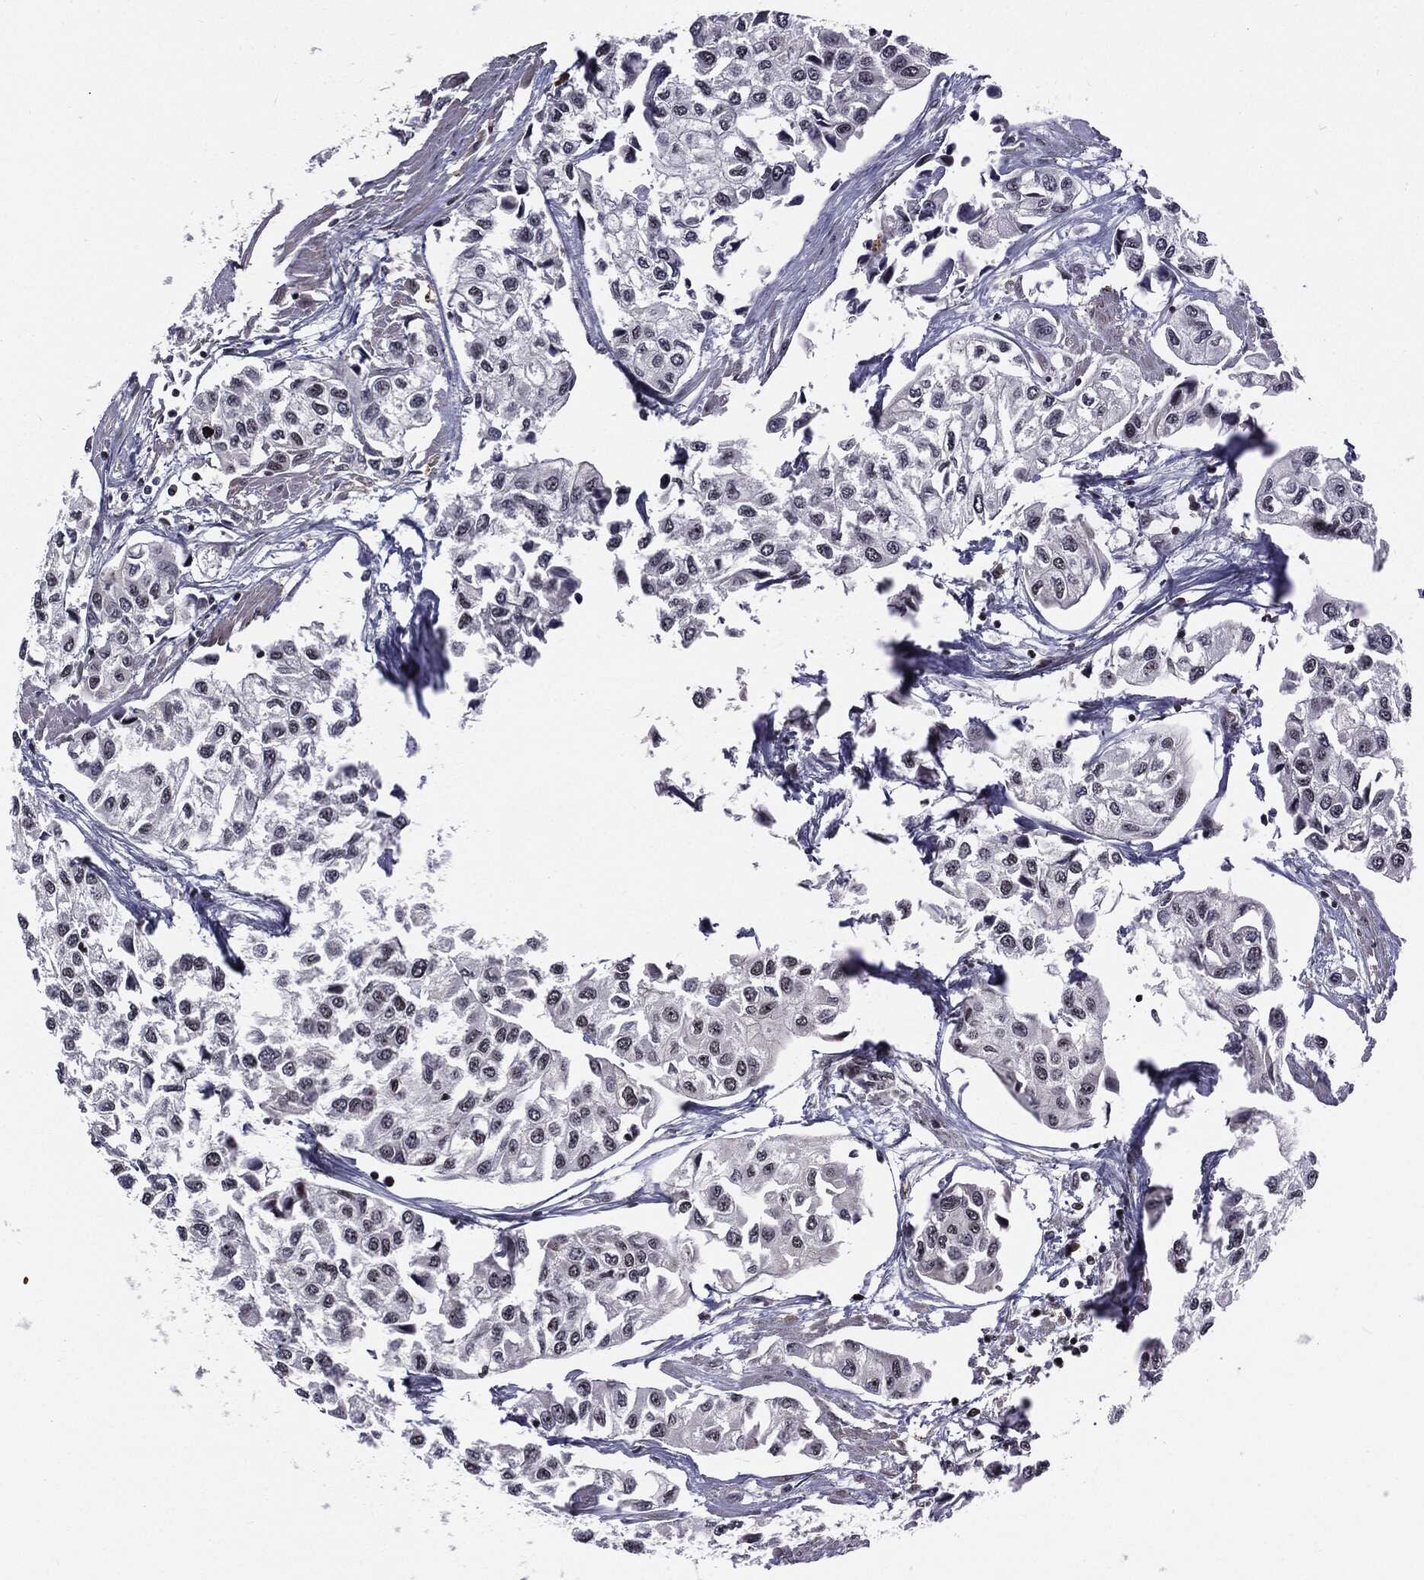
{"staining": {"intensity": "negative", "quantity": "none", "location": "none"}, "tissue": "urothelial cancer", "cell_type": "Tumor cells", "image_type": "cancer", "snomed": [{"axis": "morphology", "description": "Urothelial carcinoma, High grade"}, {"axis": "topography", "description": "Urinary bladder"}], "caption": "DAB immunohistochemical staining of high-grade urothelial carcinoma exhibits no significant staining in tumor cells.", "gene": "ZFP91", "patient": {"sex": "male", "age": 73}}